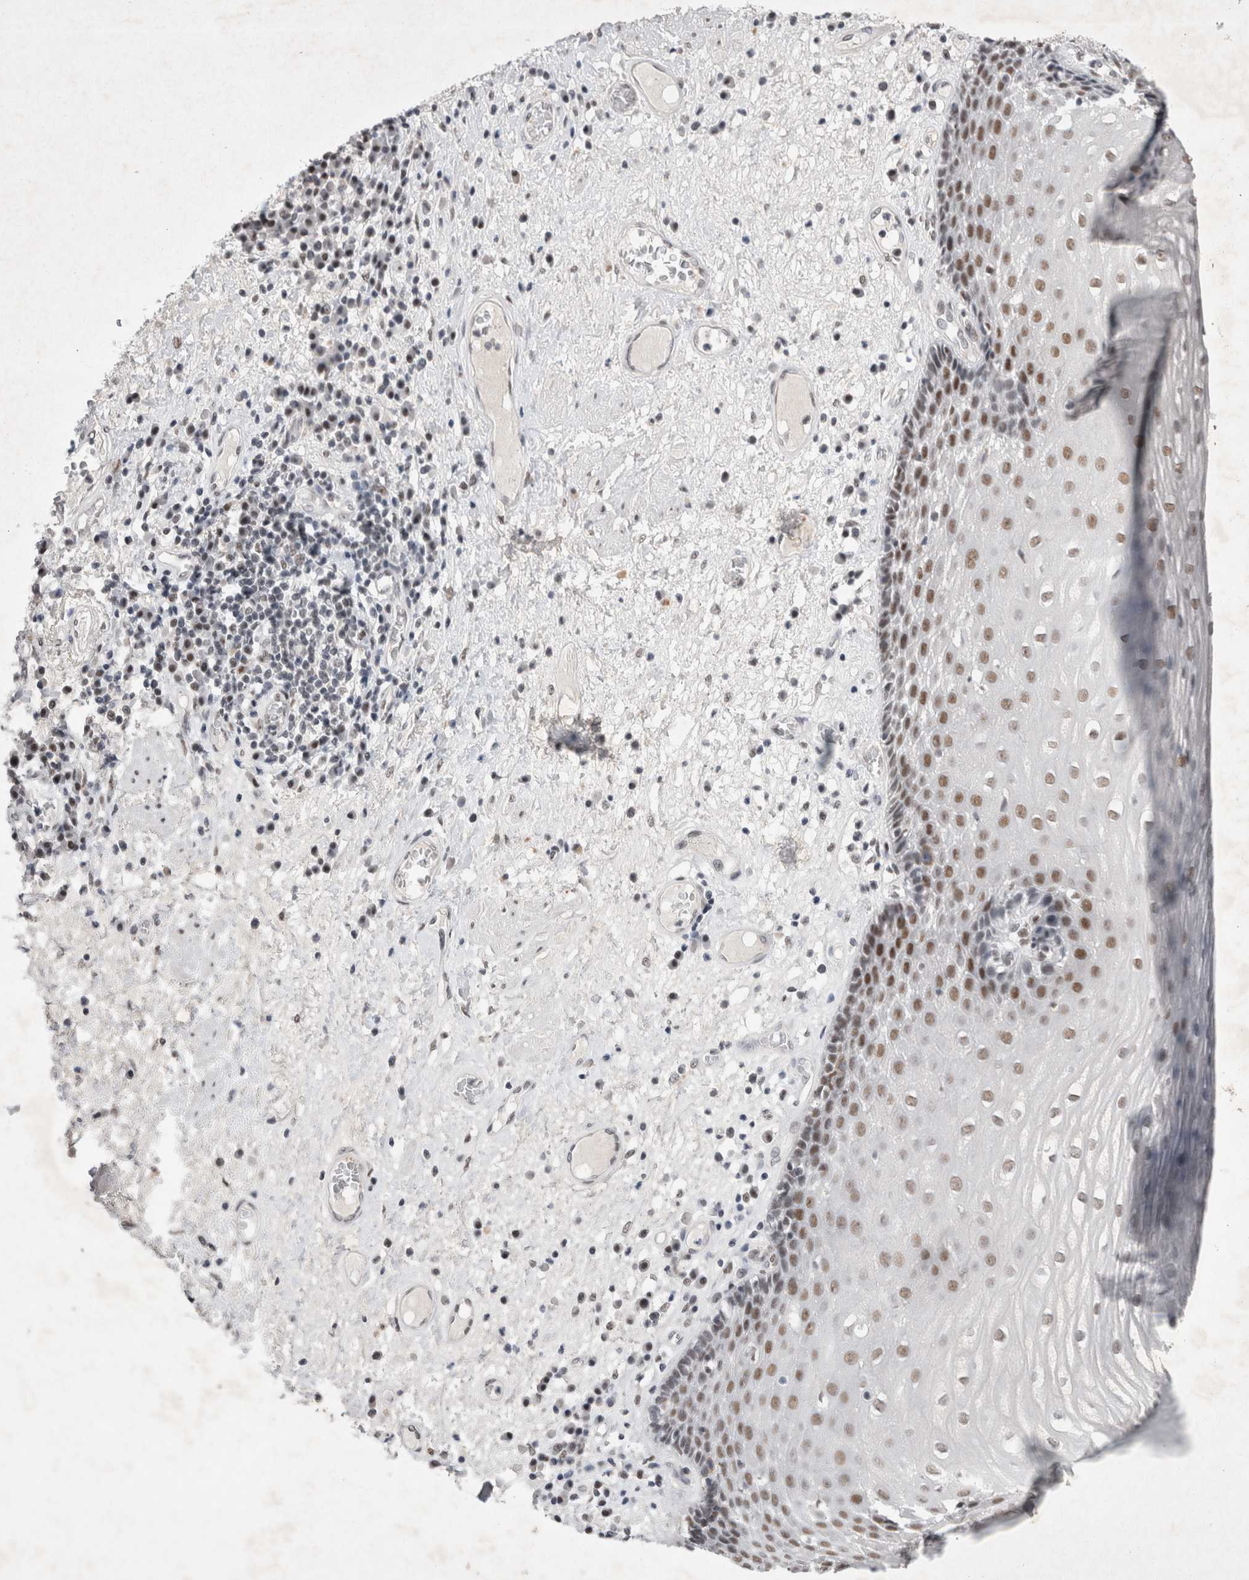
{"staining": {"intensity": "moderate", "quantity": ">75%", "location": "nuclear"}, "tissue": "esophagus", "cell_type": "Squamous epithelial cells", "image_type": "normal", "snomed": [{"axis": "morphology", "description": "Normal tissue, NOS"}, {"axis": "morphology", "description": "Adenocarcinoma, NOS"}, {"axis": "topography", "description": "Esophagus"}], "caption": "Approximately >75% of squamous epithelial cells in benign esophagus reveal moderate nuclear protein positivity as visualized by brown immunohistochemical staining.", "gene": "RBM6", "patient": {"sex": "male", "age": 62}}